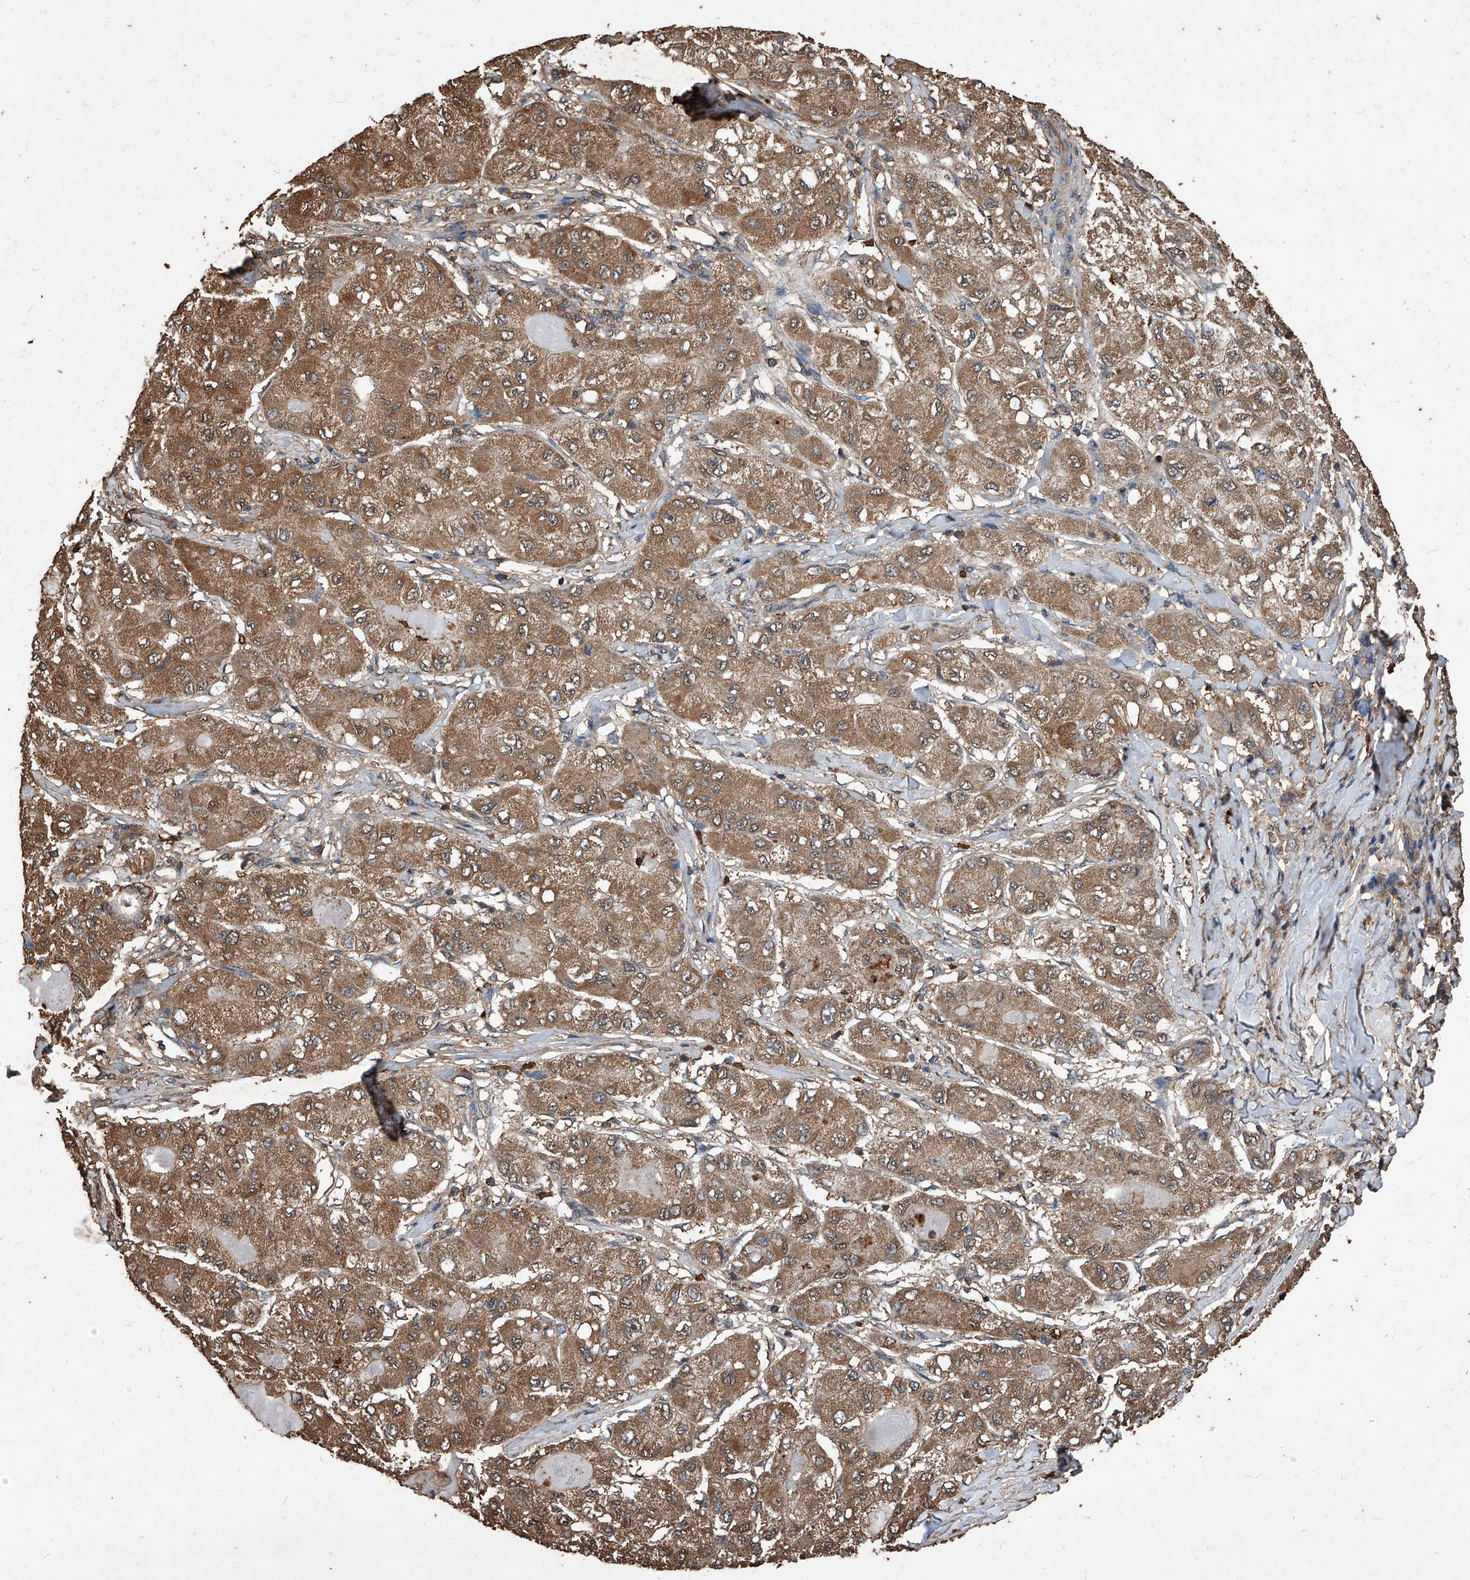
{"staining": {"intensity": "moderate", "quantity": ">75%", "location": "cytoplasmic/membranous"}, "tissue": "liver cancer", "cell_type": "Tumor cells", "image_type": "cancer", "snomed": [{"axis": "morphology", "description": "Carcinoma, Hepatocellular, NOS"}, {"axis": "topography", "description": "Liver"}], "caption": "This histopathology image reveals IHC staining of human liver hepatocellular carcinoma, with medium moderate cytoplasmic/membranous staining in about >75% of tumor cells.", "gene": "UCP2", "patient": {"sex": "male", "age": 80}}